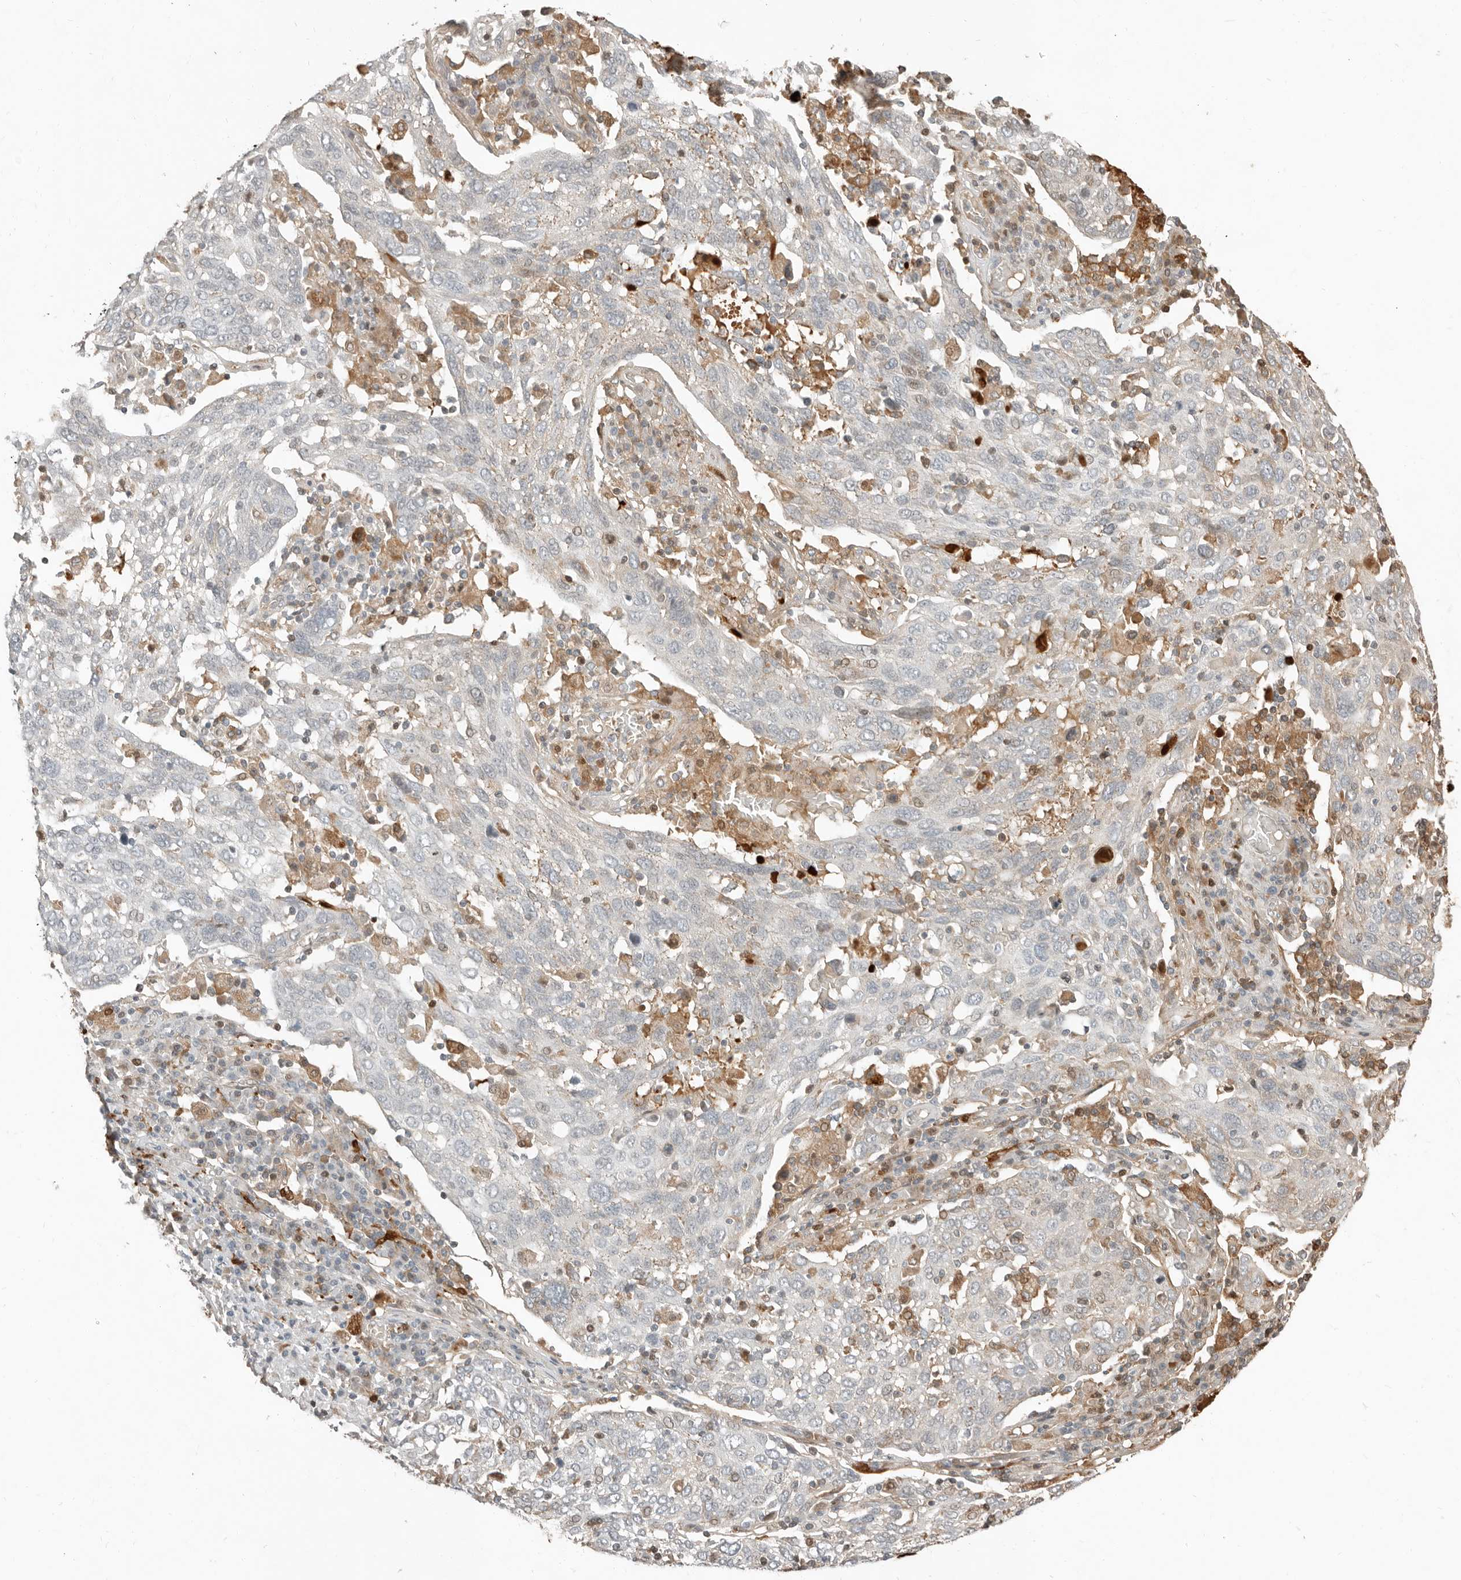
{"staining": {"intensity": "negative", "quantity": "none", "location": "none"}, "tissue": "lung cancer", "cell_type": "Tumor cells", "image_type": "cancer", "snomed": [{"axis": "morphology", "description": "Squamous cell carcinoma, NOS"}, {"axis": "topography", "description": "Lung"}], "caption": "Immunohistochemistry of human lung cancer displays no expression in tumor cells. Brightfield microscopy of immunohistochemistry stained with DAB (3,3'-diaminobenzidine) (brown) and hematoxylin (blue), captured at high magnification.", "gene": "KLHL38", "patient": {"sex": "male", "age": 65}}